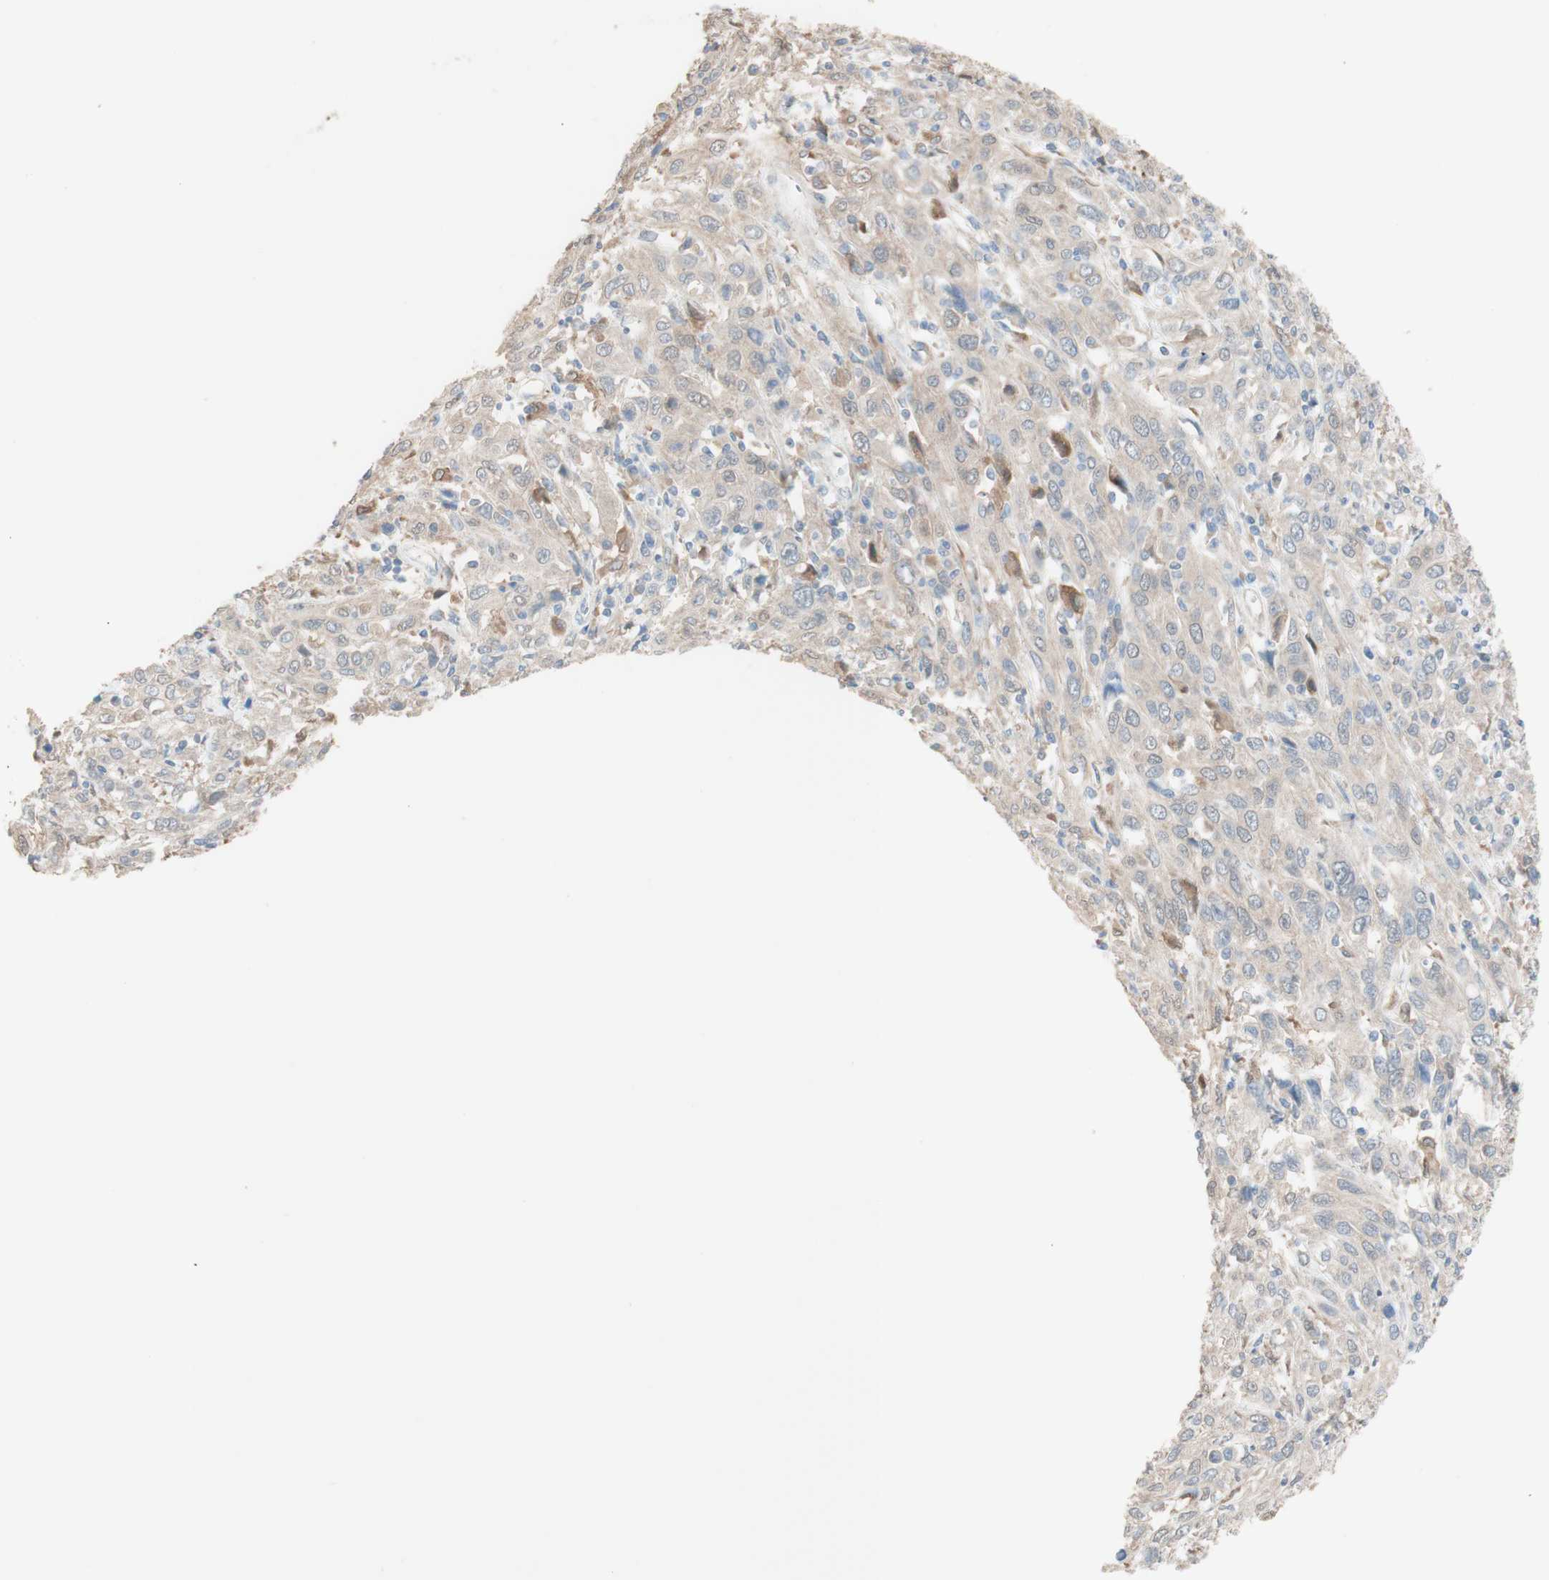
{"staining": {"intensity": "weak", "quantity": ">75%", "location": "cytoplasmic/membranous"}, "tissue": "cervical cancer", "cell_type": "Tumor cells", "image_type": "cancer", "snomed": [{"axis": "morphology", "description": "Squamous cell carcinoma, NOS"}, {"axis": "topography", "description": "Cervix"}], "caption": "Protein staining by IHC shows weak cytoplasmic/membranous expression in approximately >75% of tumor cells in cervical squamous cell carcinoma.", "gene": "COMT", "patient": {"sex": "female", "age": 46}}